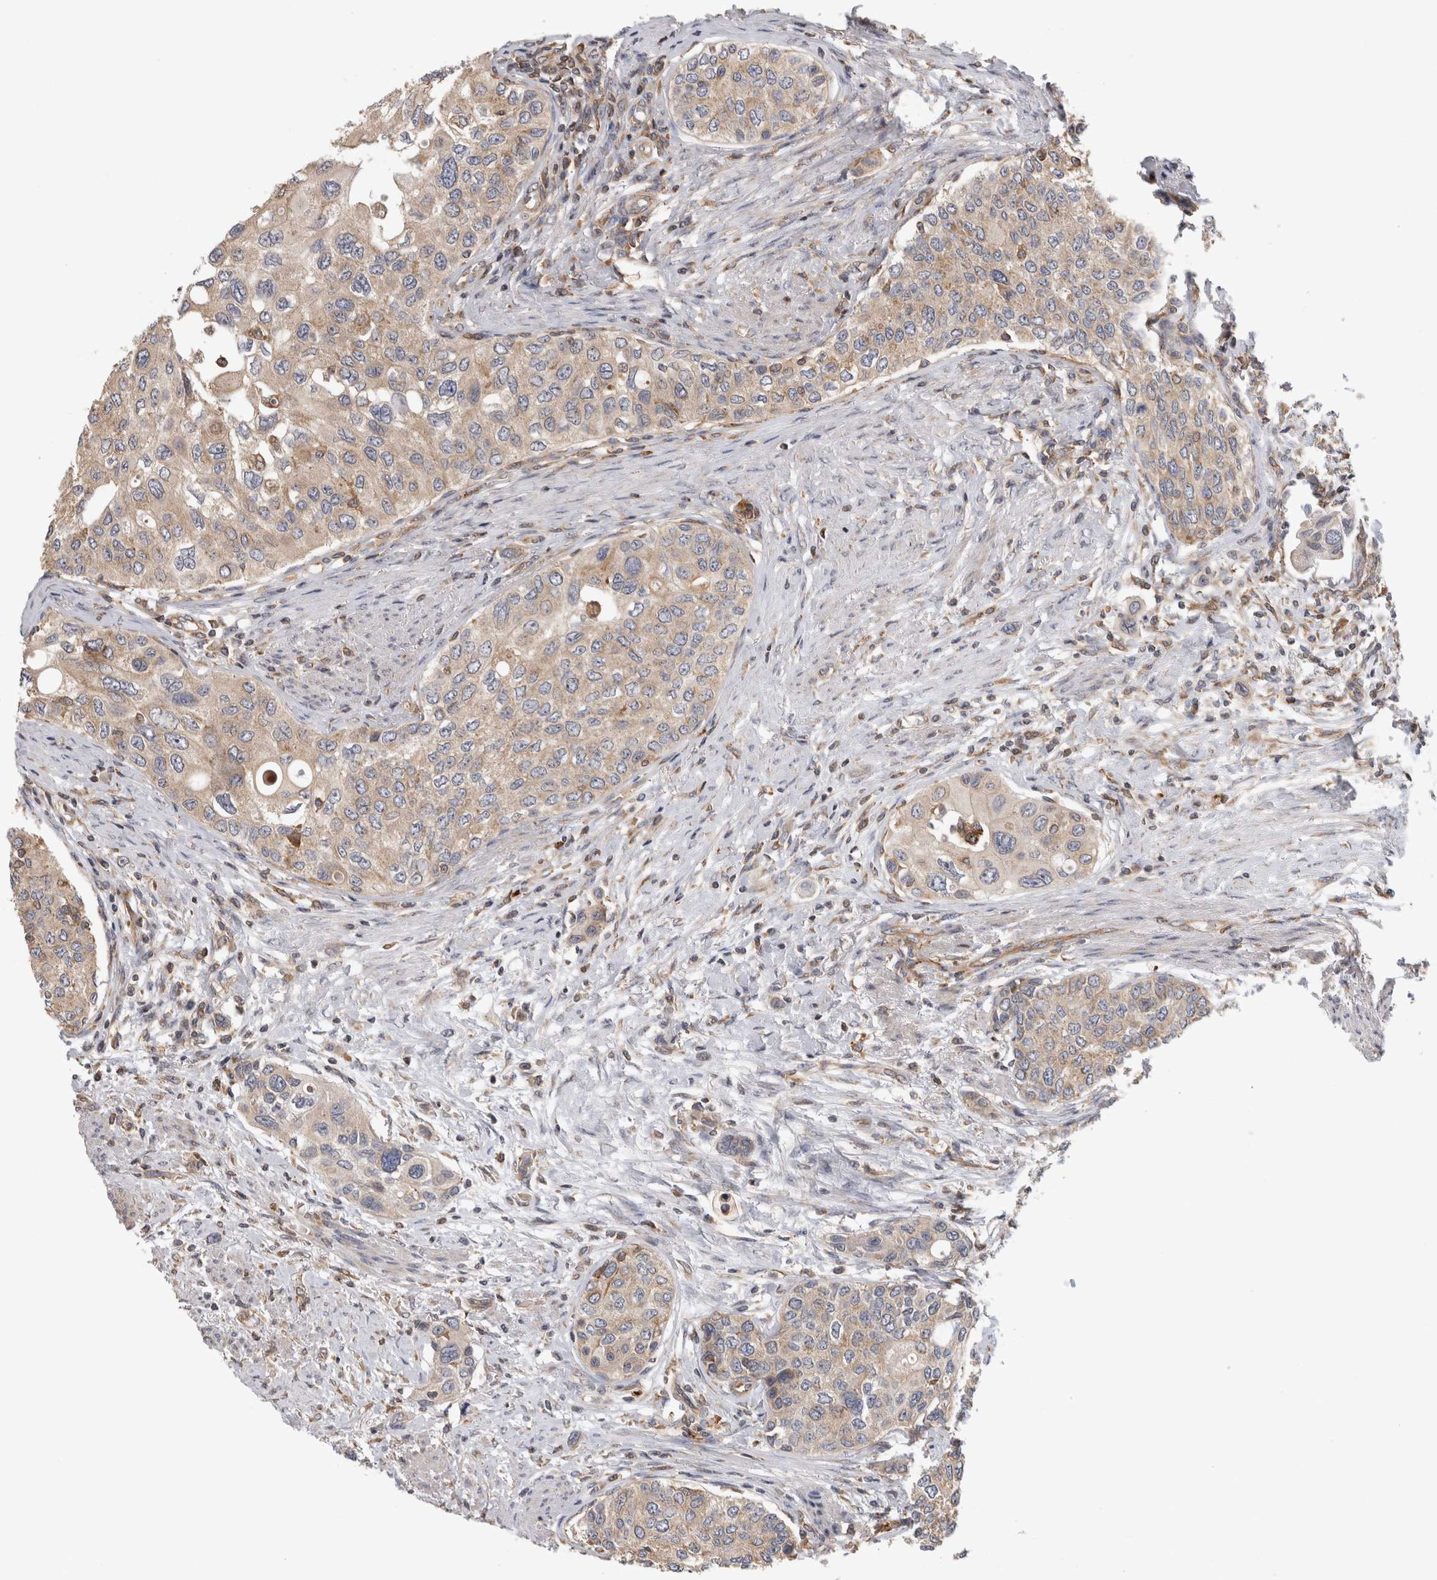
{"staining": {"intensity": "weak", "quantity": ">75%", "location": "cytoplasmic/membranous"}, "tissue": "urothelial cancer", "cell_type": "Tumor cells", "image_type": "cancer", "snomed": [{"axis": "morphology", "description": "Urothelial carcinoma, High grade"}, {"axis": "topography", "description": "Urinary bladder"}], "caption": "Urothelial carcinoma (high-grade) stained with a brown dye reveals weak cytoplasmic/membranous positive staining in approximately >75% of tumor cells.", "gene": "GRIK2", "patient": {"sex": "female", "age": 56}}